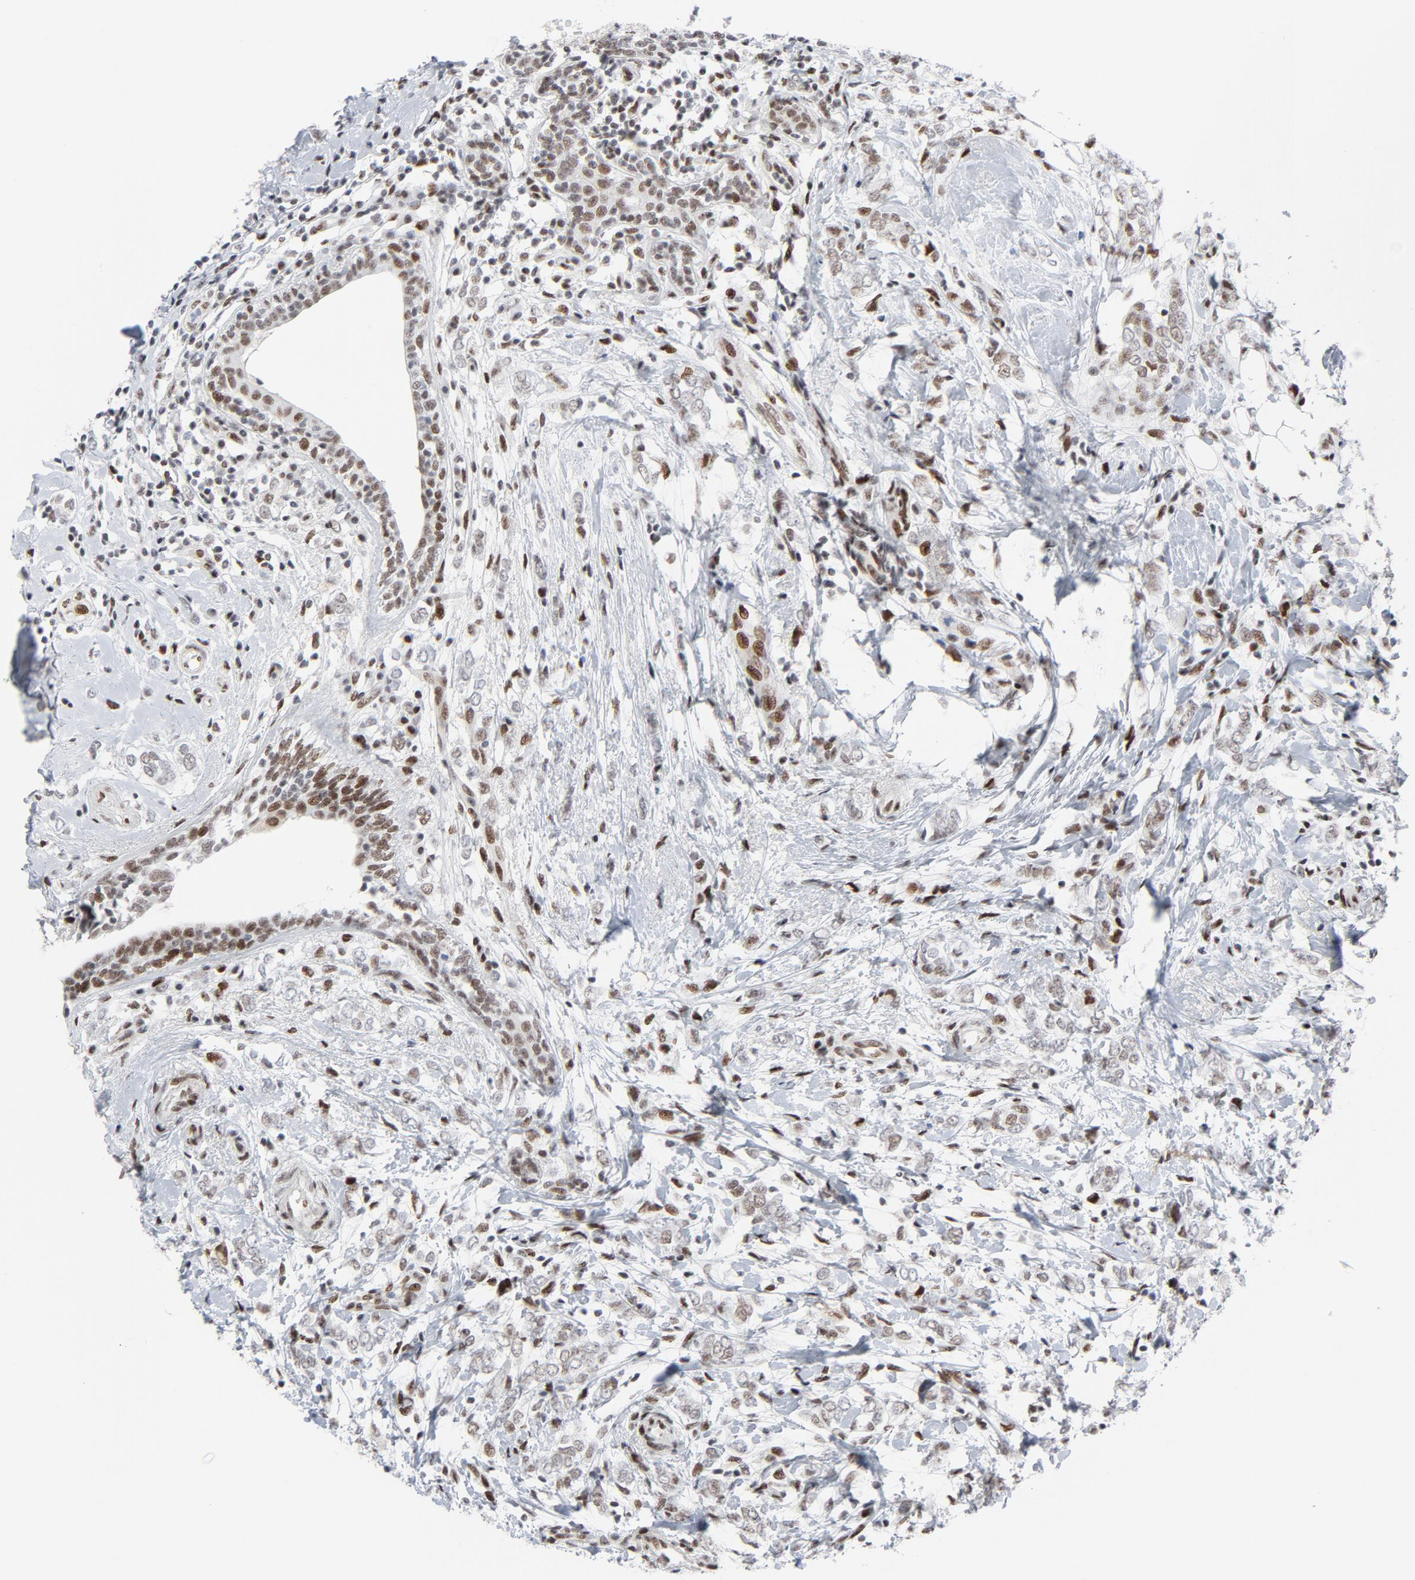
{"staining": {"intensity": "weak", "quantity": ">75%", "location": "nuclear"}, "tissue": "breast cancer", "cell_type": "Tumor cells", "image_type": "cancer", "snomed": [{"axis": "morphology", "description": "Normal tissue, NOS"}, {"axis": "morphology", "description": "Lobular carcinoma"}, {"axis": "topography", "description": "Breast"}], "caption": "High-power microscopy captured an immunohistochemistry micrograph of breast lobular carcinoma, revealing weak nuclear expression in about >75% of tumor cells.", "gene": "HSF1", "patient": {"sex": "female", "age": 47}}